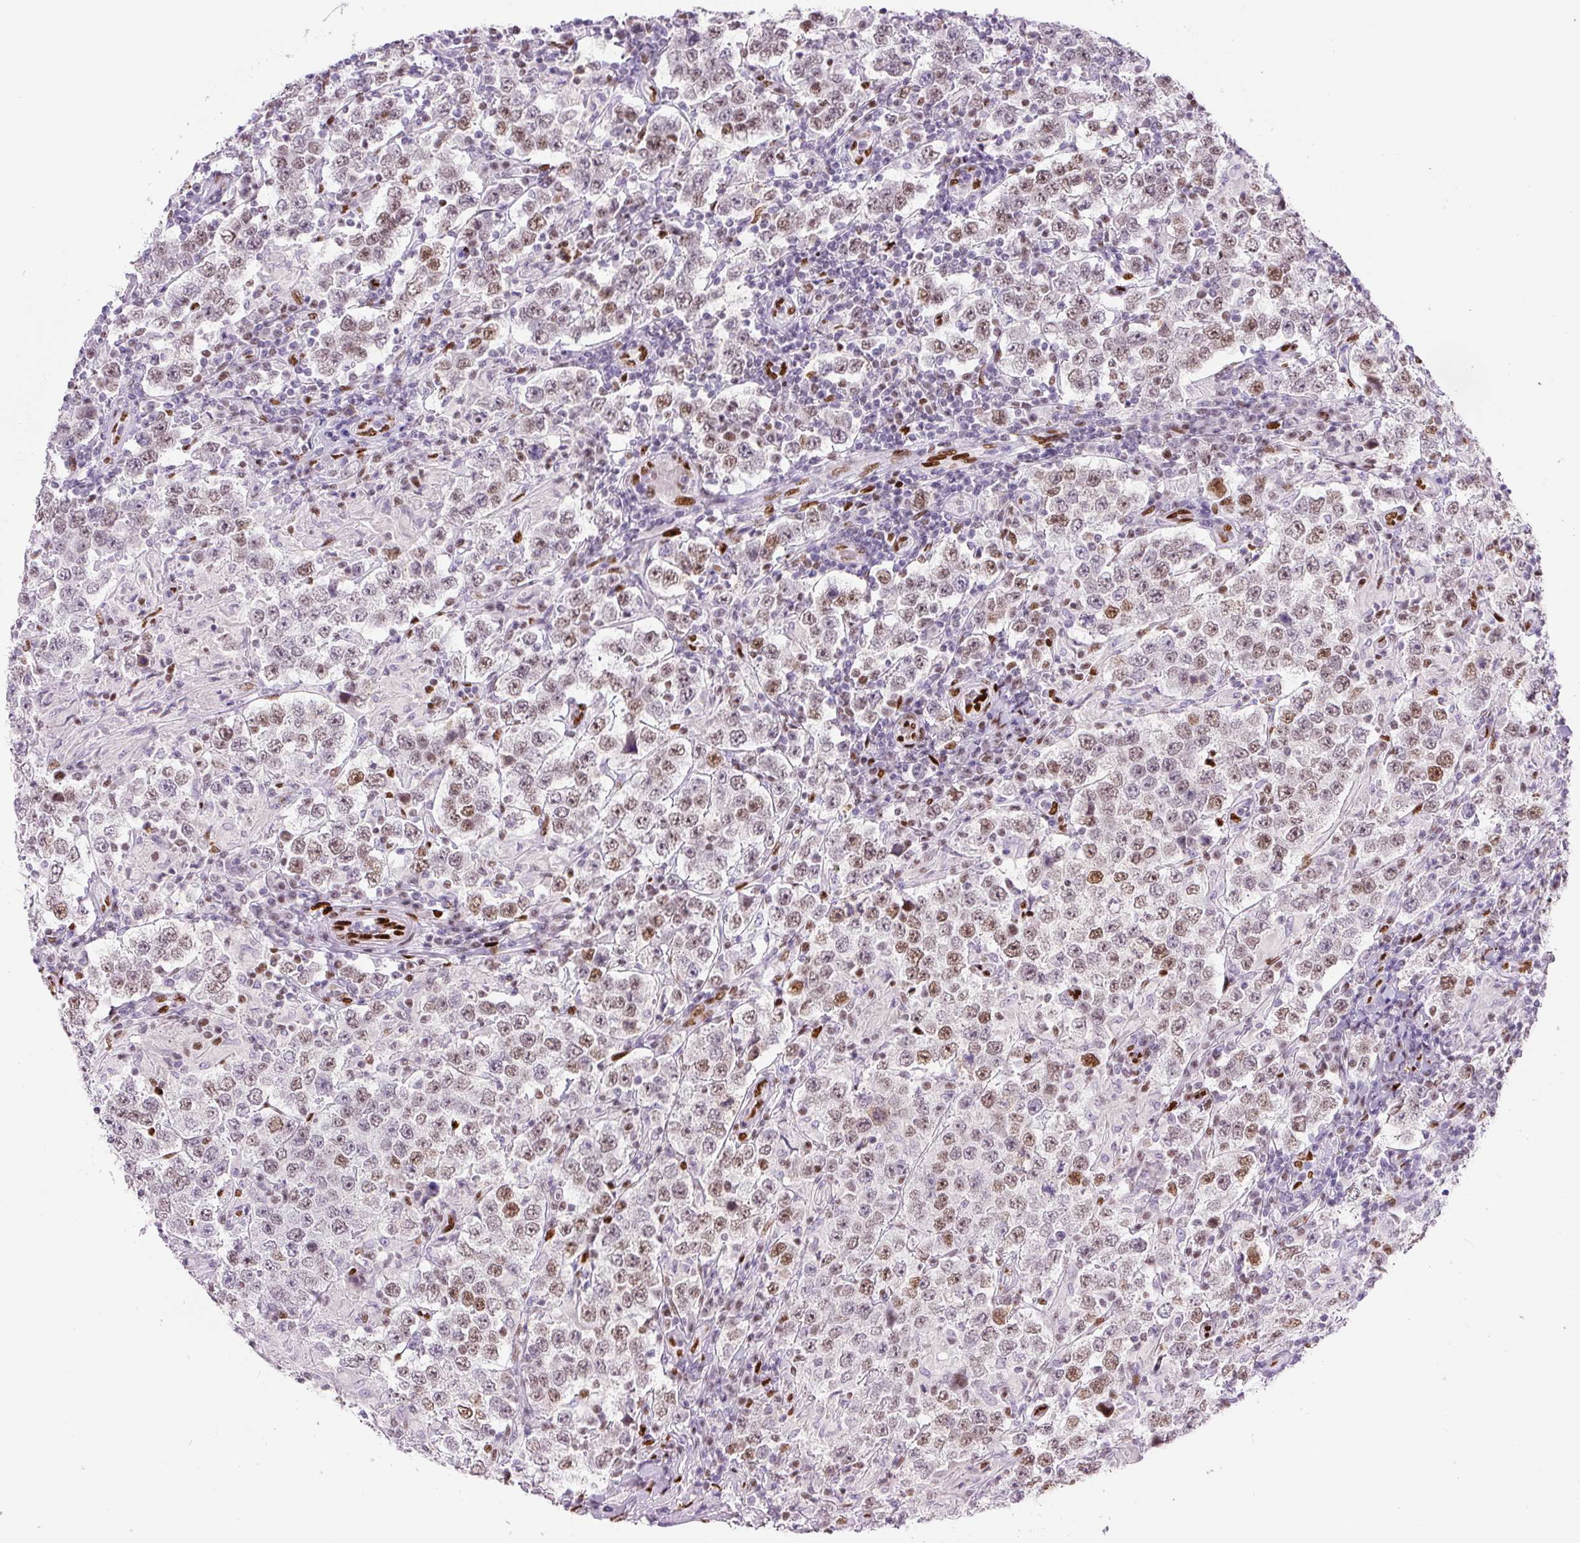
{"staining": {"intensity": "moderate", "quantity": "25%-75%", "location": "nuclear"}, "tissue": "testis cancer", "cell_type": "Tumor cells", "image_type": "cancer", "snomed": [{"axis": "morphology", "description": "Normal tissue, NOS"}, {"axis": "morphology", "description": "Urothelial carcinoma, High grade"}, {"axis": "morphology", "description": "Seminoma, NOS"}, {"axis": "morphology", "description": "Carcinoma, Embryonal, NOS"}, {"axis": "topography", "description": "Urinary bladder"}, {"axis": "topography", "description": "Testis"}], "caption": "Testis cancer was stained to show a protein in brown. There is medium levels of moderate nuclear positivity in approximately 25%-75% of tumor cells.", "gene": "ZEB1", "patient": {"sex": "male", "age": 41}}